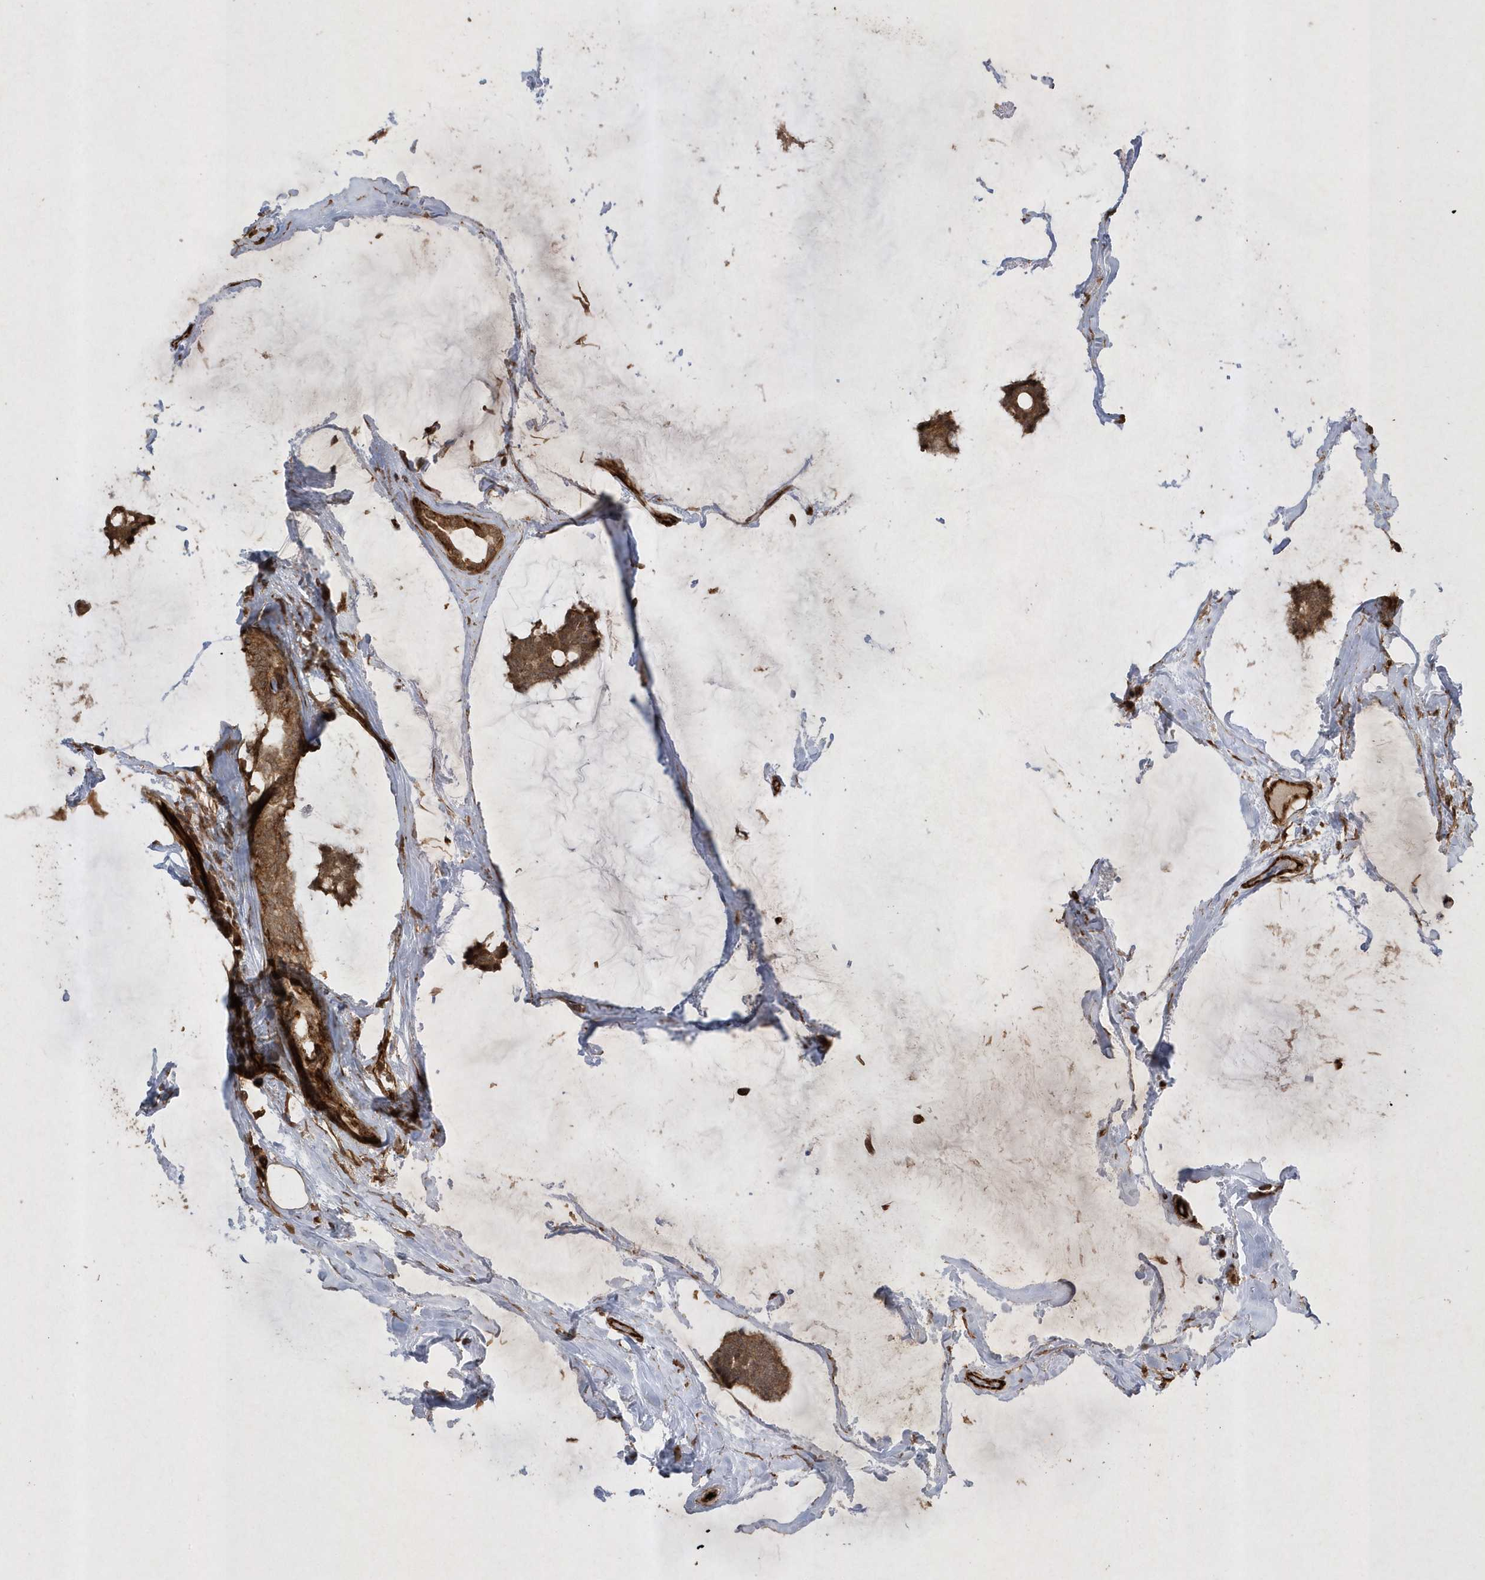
{"staining": {"intensity": "moderate", "quantity": ">75%", "location": "cytoplasmic/membranous"}, "tissue": "breast cancer", "cell_type": "Tumor cells", "image_type": "cancer", "snomed": [{"axis": "morphology", "description": "Duct carcinoma"}, {"axis": "topography", "description": "Breast"}], "caption": "The image shows a brown stain indicating the presence of a protein in the cytoplasmic/membranous of tumor cells in breast cancer (infiltrating ductal carcinoma).", "gene": "AVPI1", "patient": {"sex": "female", "age": 93}}